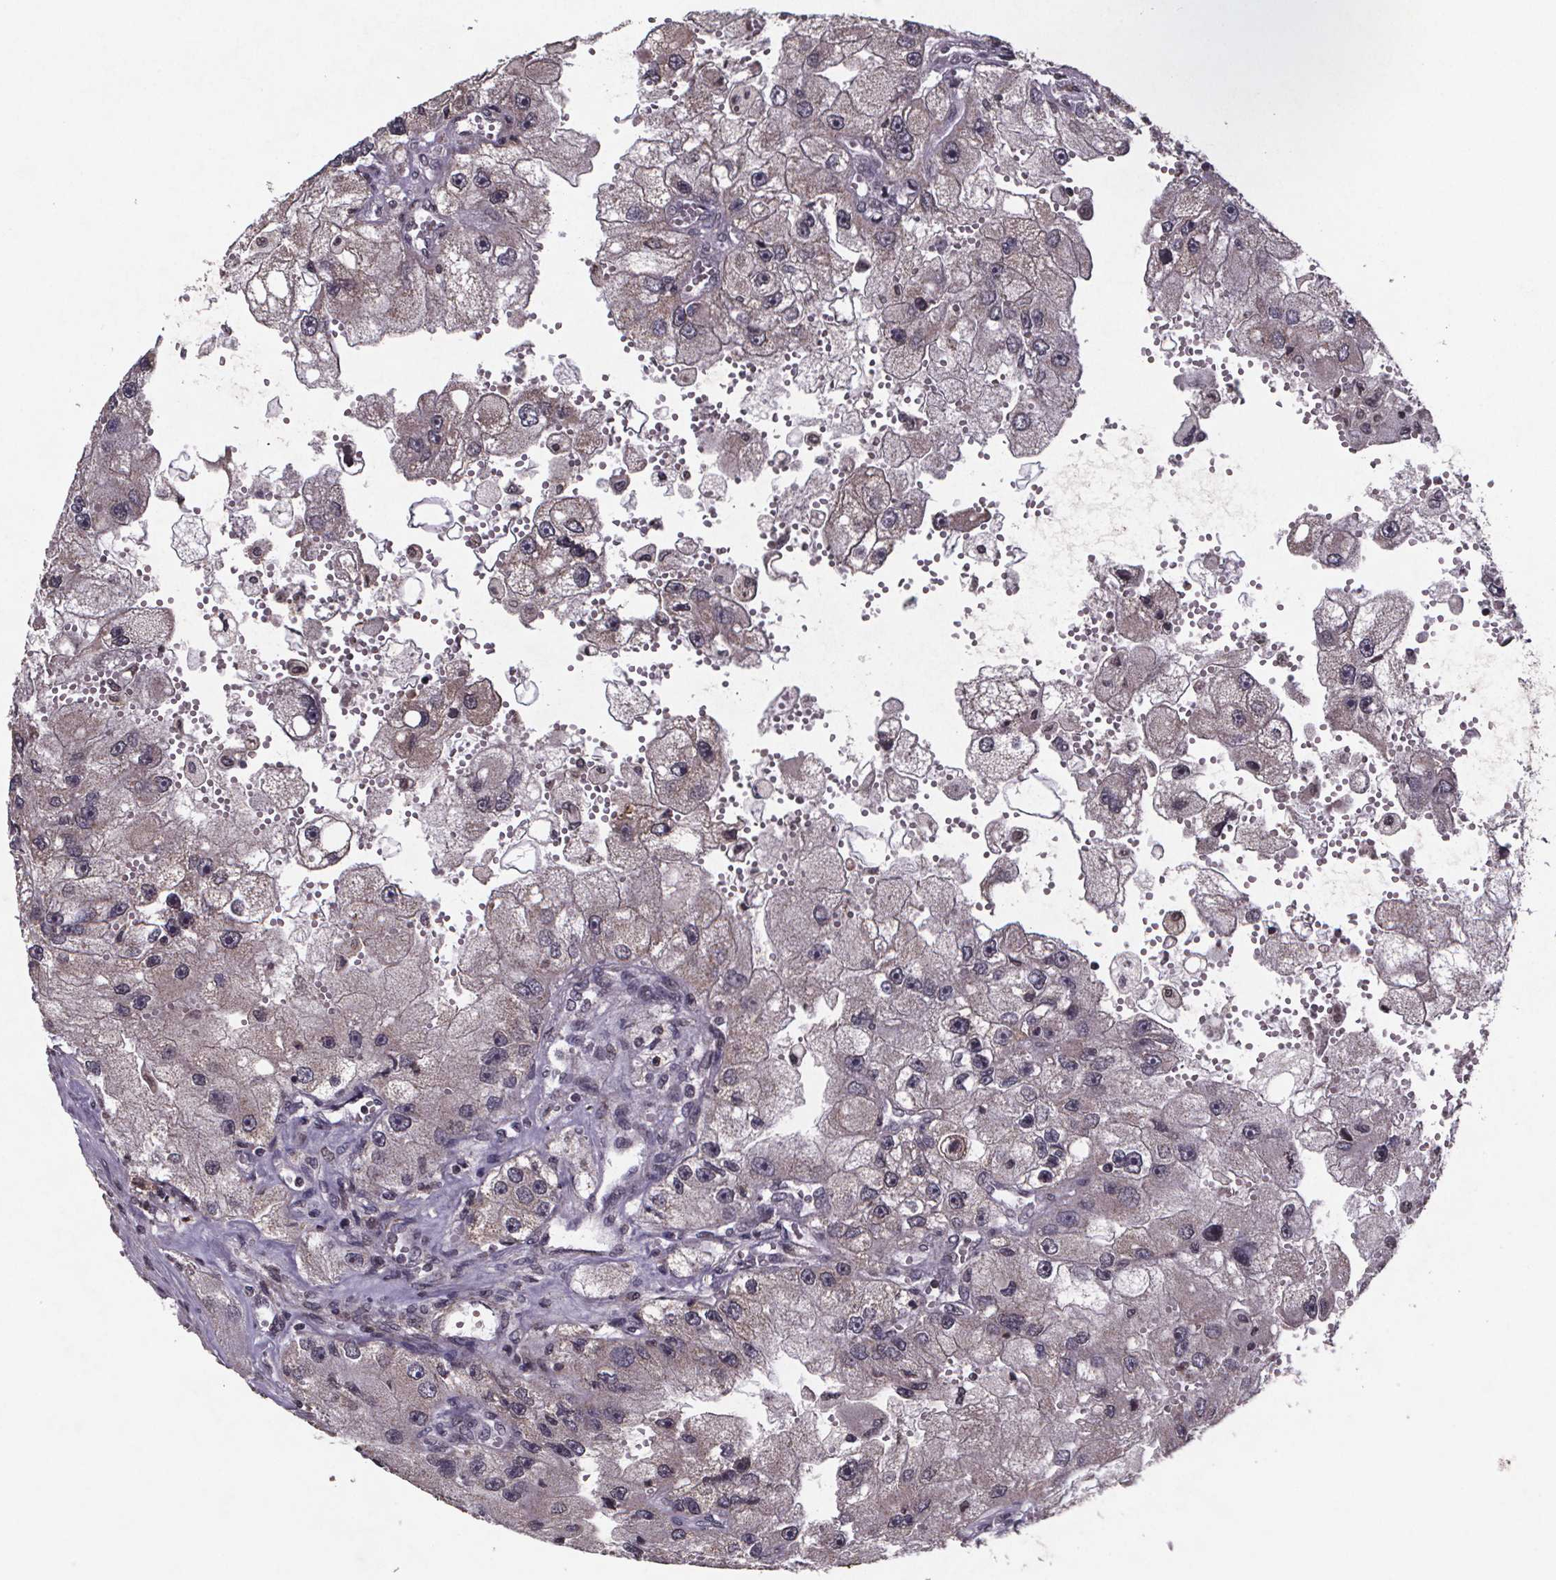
{"staining": {"intensity": "negative", "quantity": "none", "location": "none"}, "tissue": "renal cancer", "cell_type": "Tumor cells", "image_type": "cancer", "snomed": [{"axis": "morphology", "description": "Adenocarcinoma, NOS"}, {"axis": "topography", "description": "Kidney"}], "caption": "Protein analysis of renal adenocarcinoma shows no significant positivity in tumor cells.", "gene": "PALLD", "patient": {"sex": "male", "age": 63}}